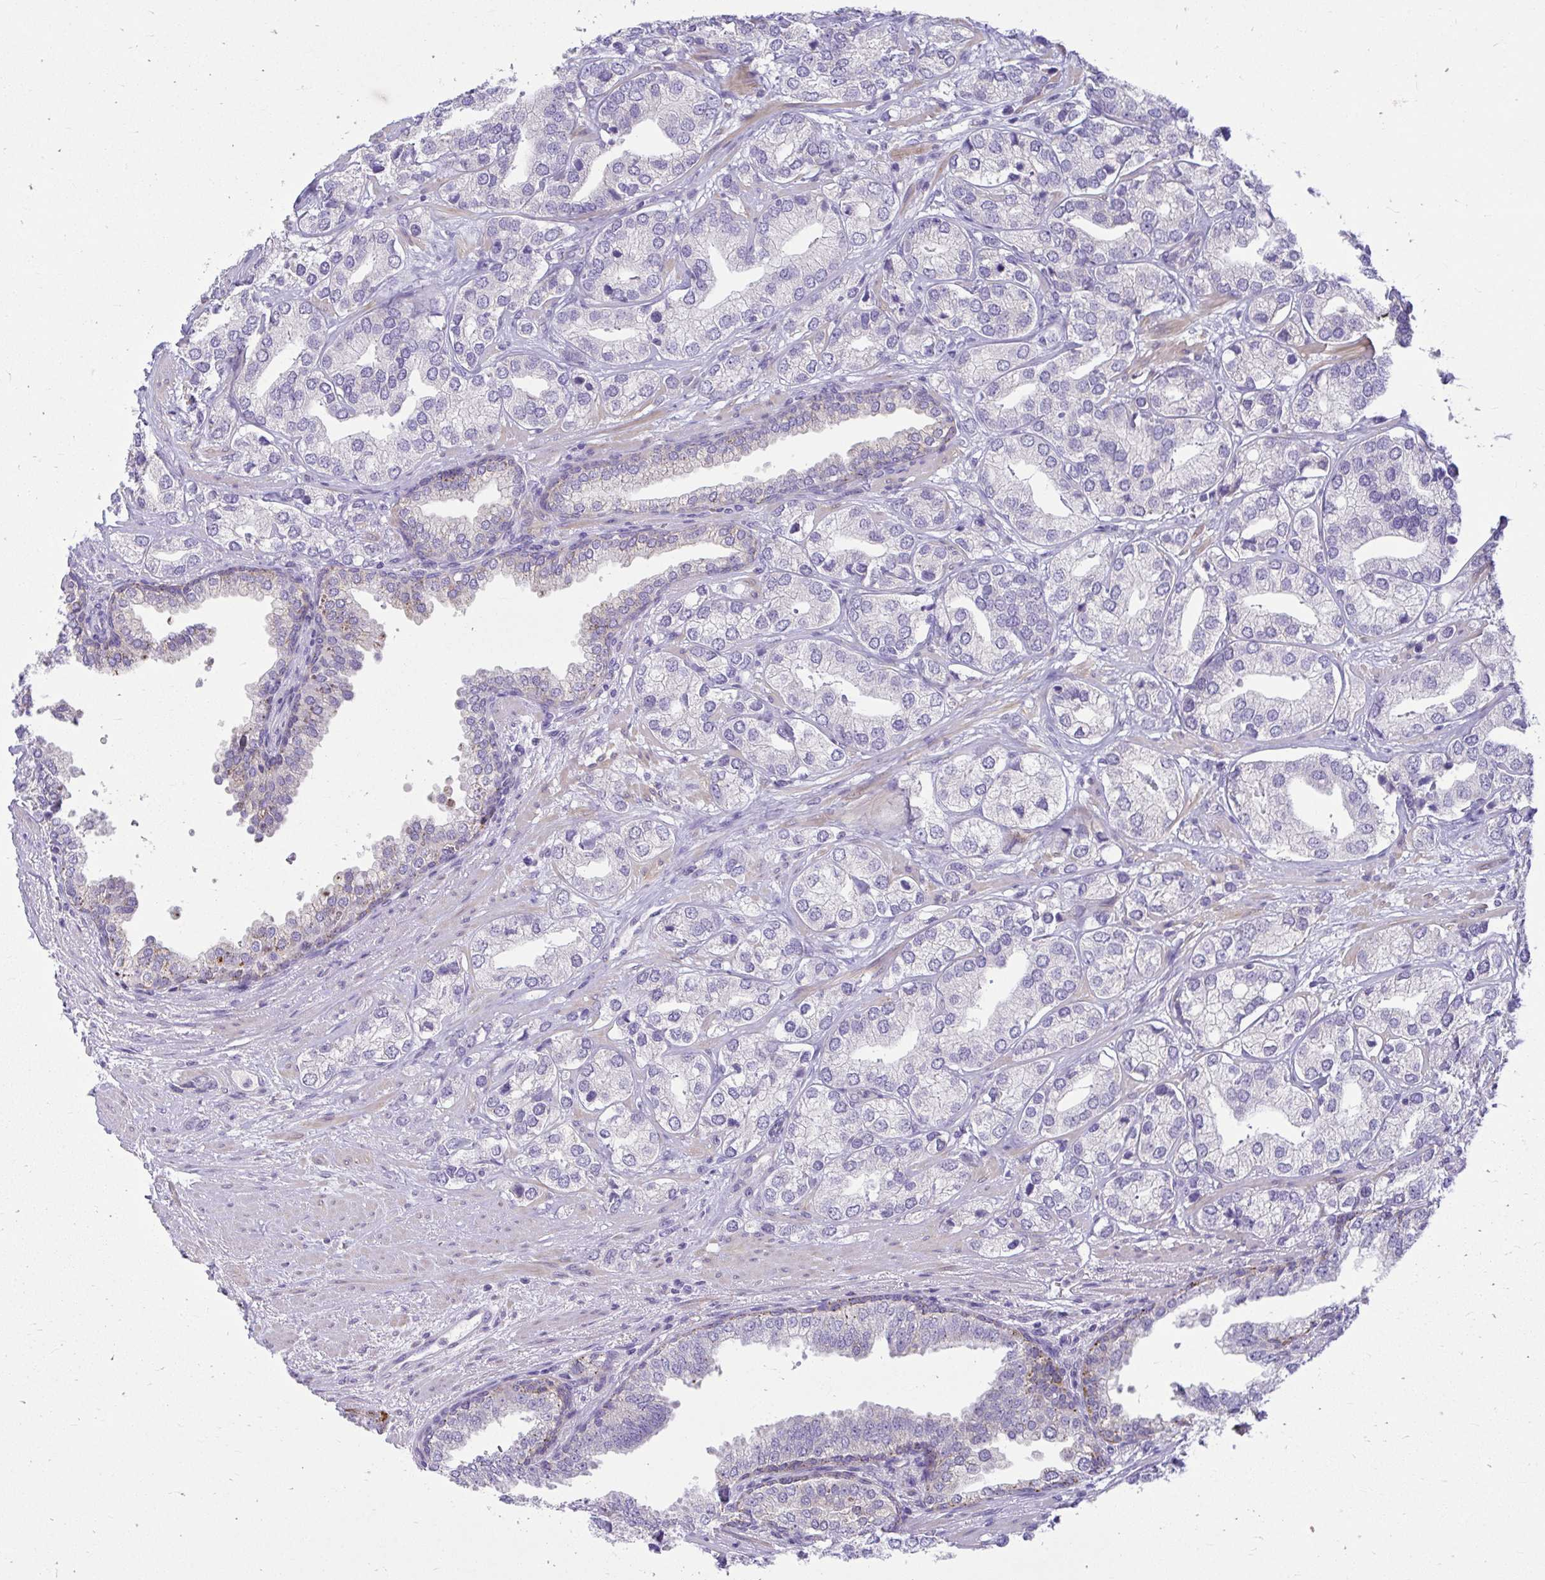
{"staining": {"intensity": "negative", "quantity": "none", "location": "none"}, "tissue": "prostate cancer", "cell_type": "Tumor cells", "image_type": "cancer", "snomed": [{"axis": "morphology", "description": "Adenocarcinoma, High grade"}, {"axis": "topography", "description": "Prostate"}], "caption": "IHC micrograph of prostate cancer stained for a protein (brown), which displays no staining in tumor cells.", "gene": "PKN3", "patient": {"sex": "male", "age": 58}}